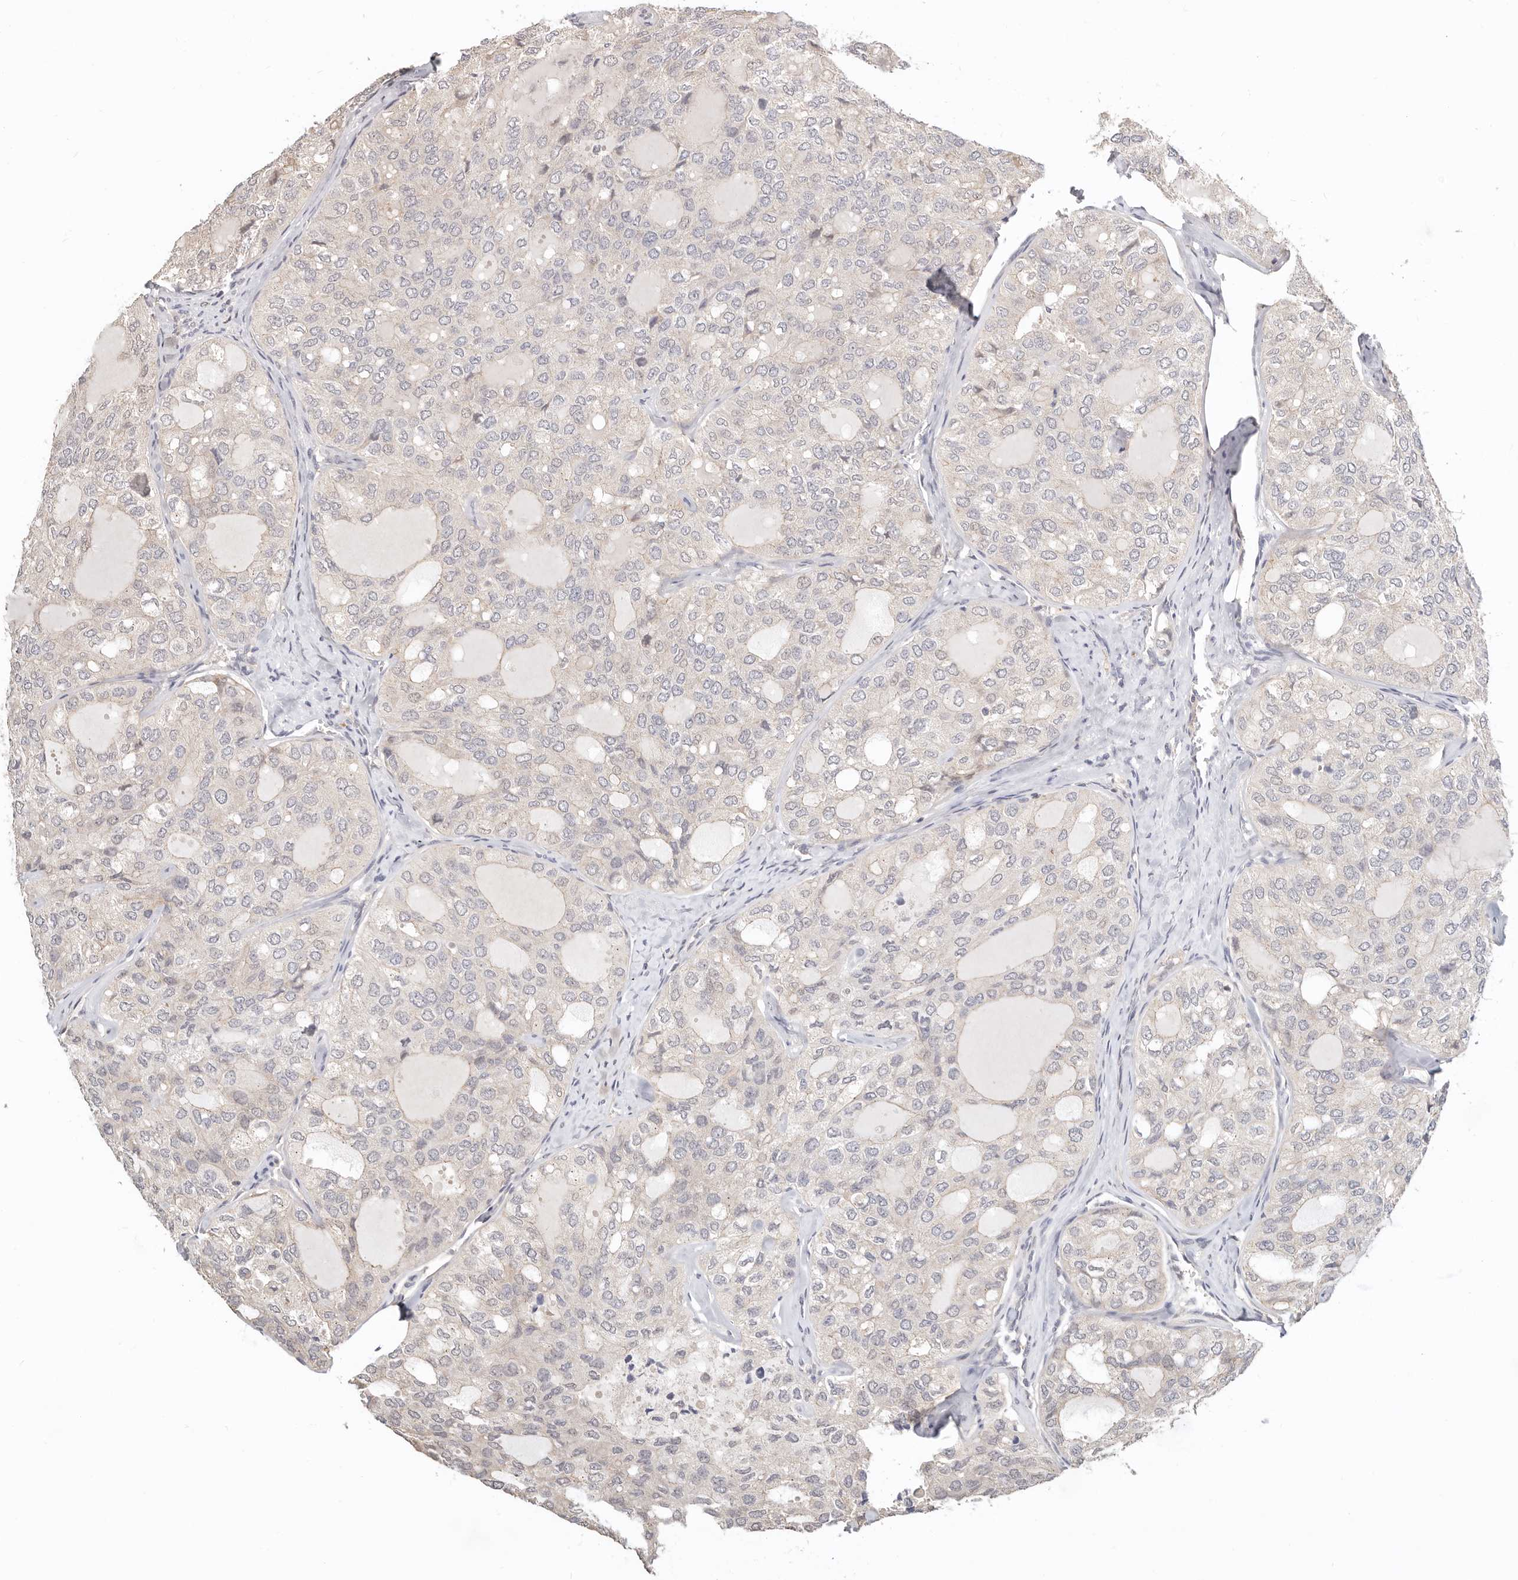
{"staining": {"intensity": "negative", "quantity": "none", "location": "none"}, "tissue": "thyroid cancer", "cell_type": "Tumor cells", "image_type": "cancer", "snomed": [{"axis": "morphology", "description": "Follicular adenoma carcinoma, NOS"}, {"axis": "topography", "description": "Thyroid gland"}], "caption": "Protein analysis of thyroid follicular adenoma carcinoma exhibits no significant positivity in tumor cells.", "gene": "ZRANB1", "patient": {"sex": "male", "age": 75}}